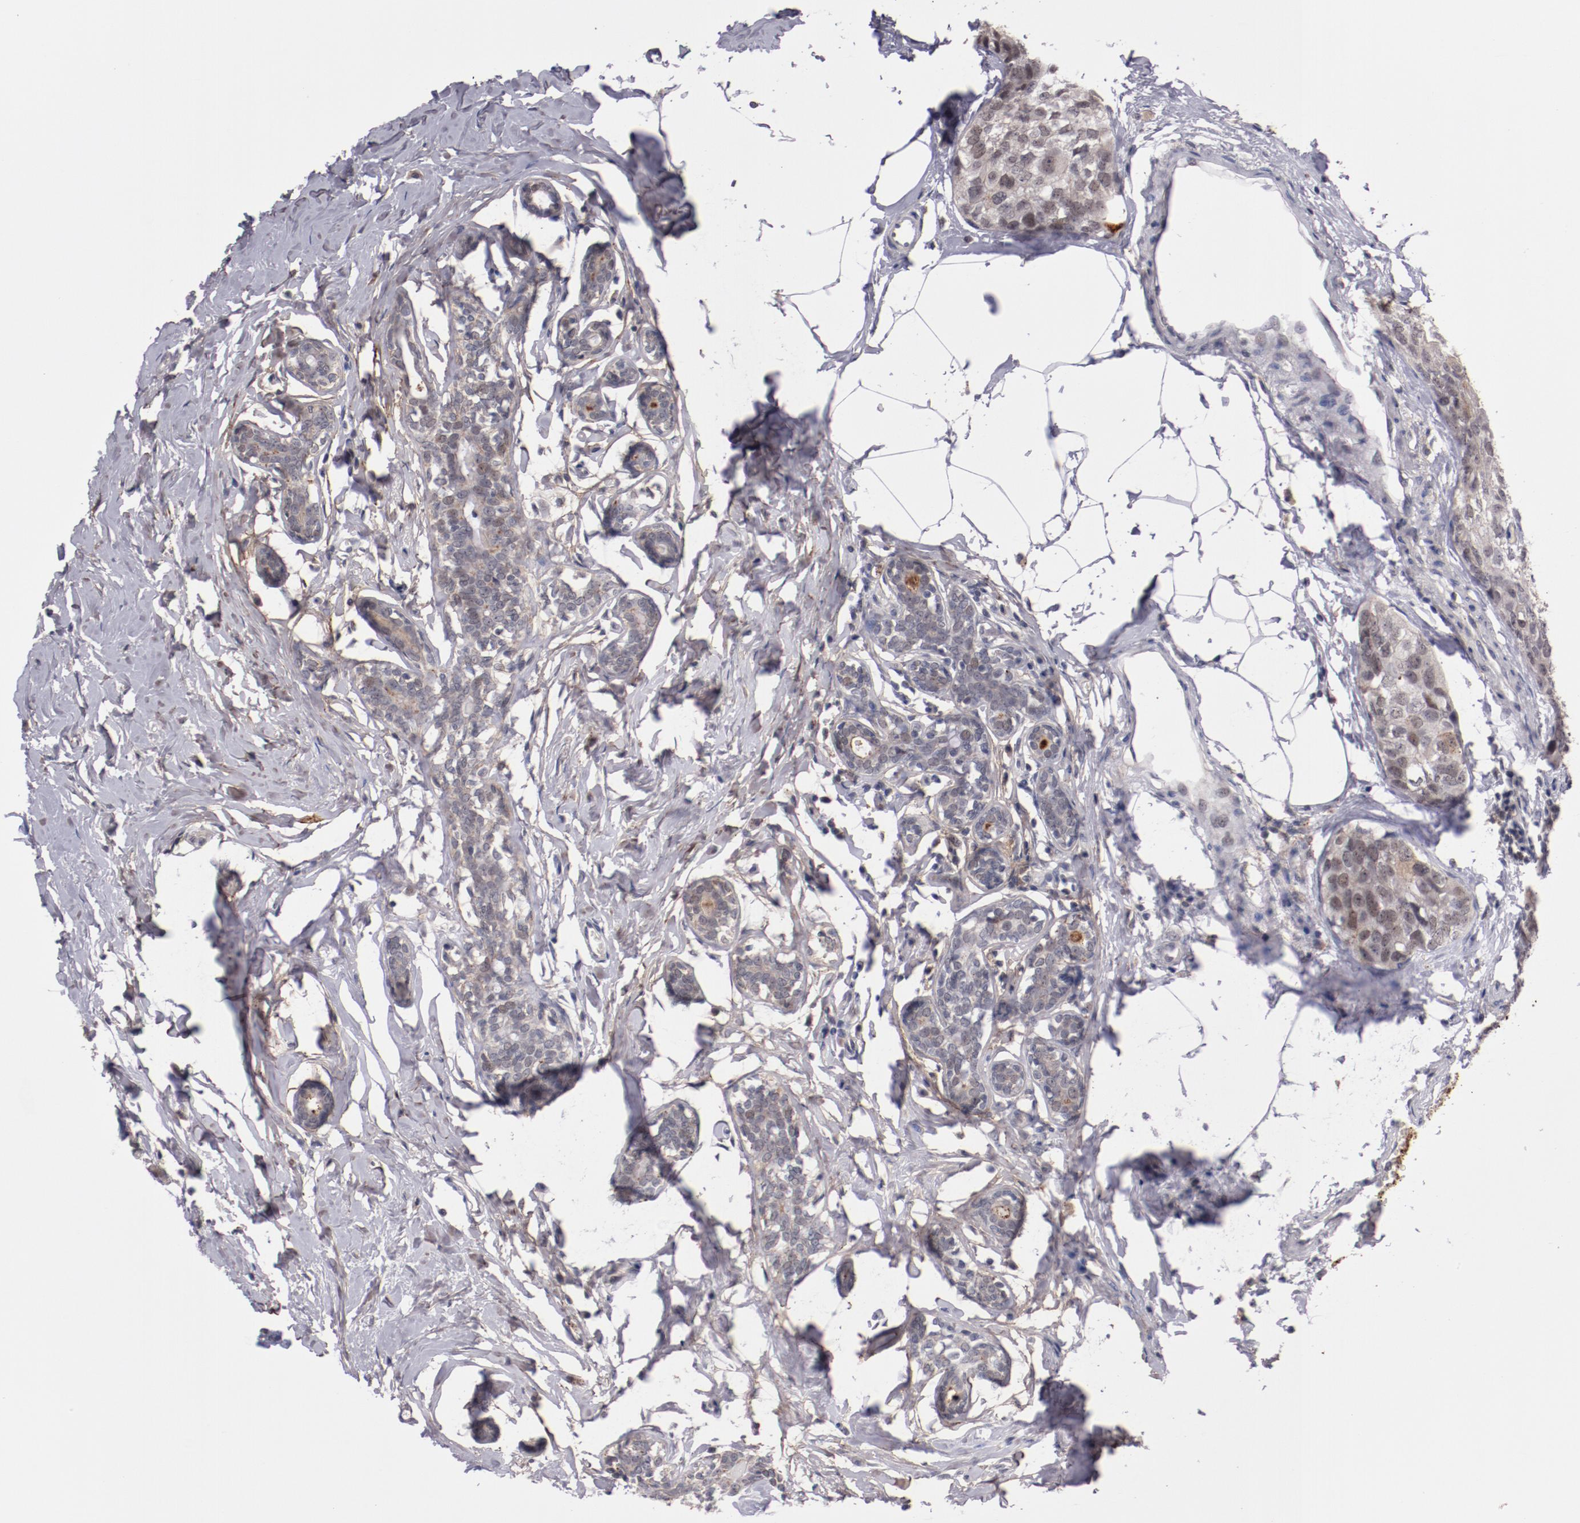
{"staining": {"intensity": "weak", "quantity": ">75%", "location": "cytoplasmic/membranous"}, "tissue": "breast cancer", "cell_type": "Tumor cells", "image_type": "cancer", "snomed": [{"axis": "morphology", "description": "Normal tissue, NOS"}, {"axis": "morphology", "description": "Duct carcinoma"}, {"axis": "topography", "description": "Breast"}], "caption": "Breast cancer (intraductal carcinoma) stained with DAB immunohistochemistry (IHC) demonstrates low levels of weak cytoplasmic/membranous expression in approximately >75% of tumor cells. Immunohistochemistry stains the protein in brown and the nuclei are stained blue.", "gene": "SYP", "patient": {"sex": "female", "age": 50}}